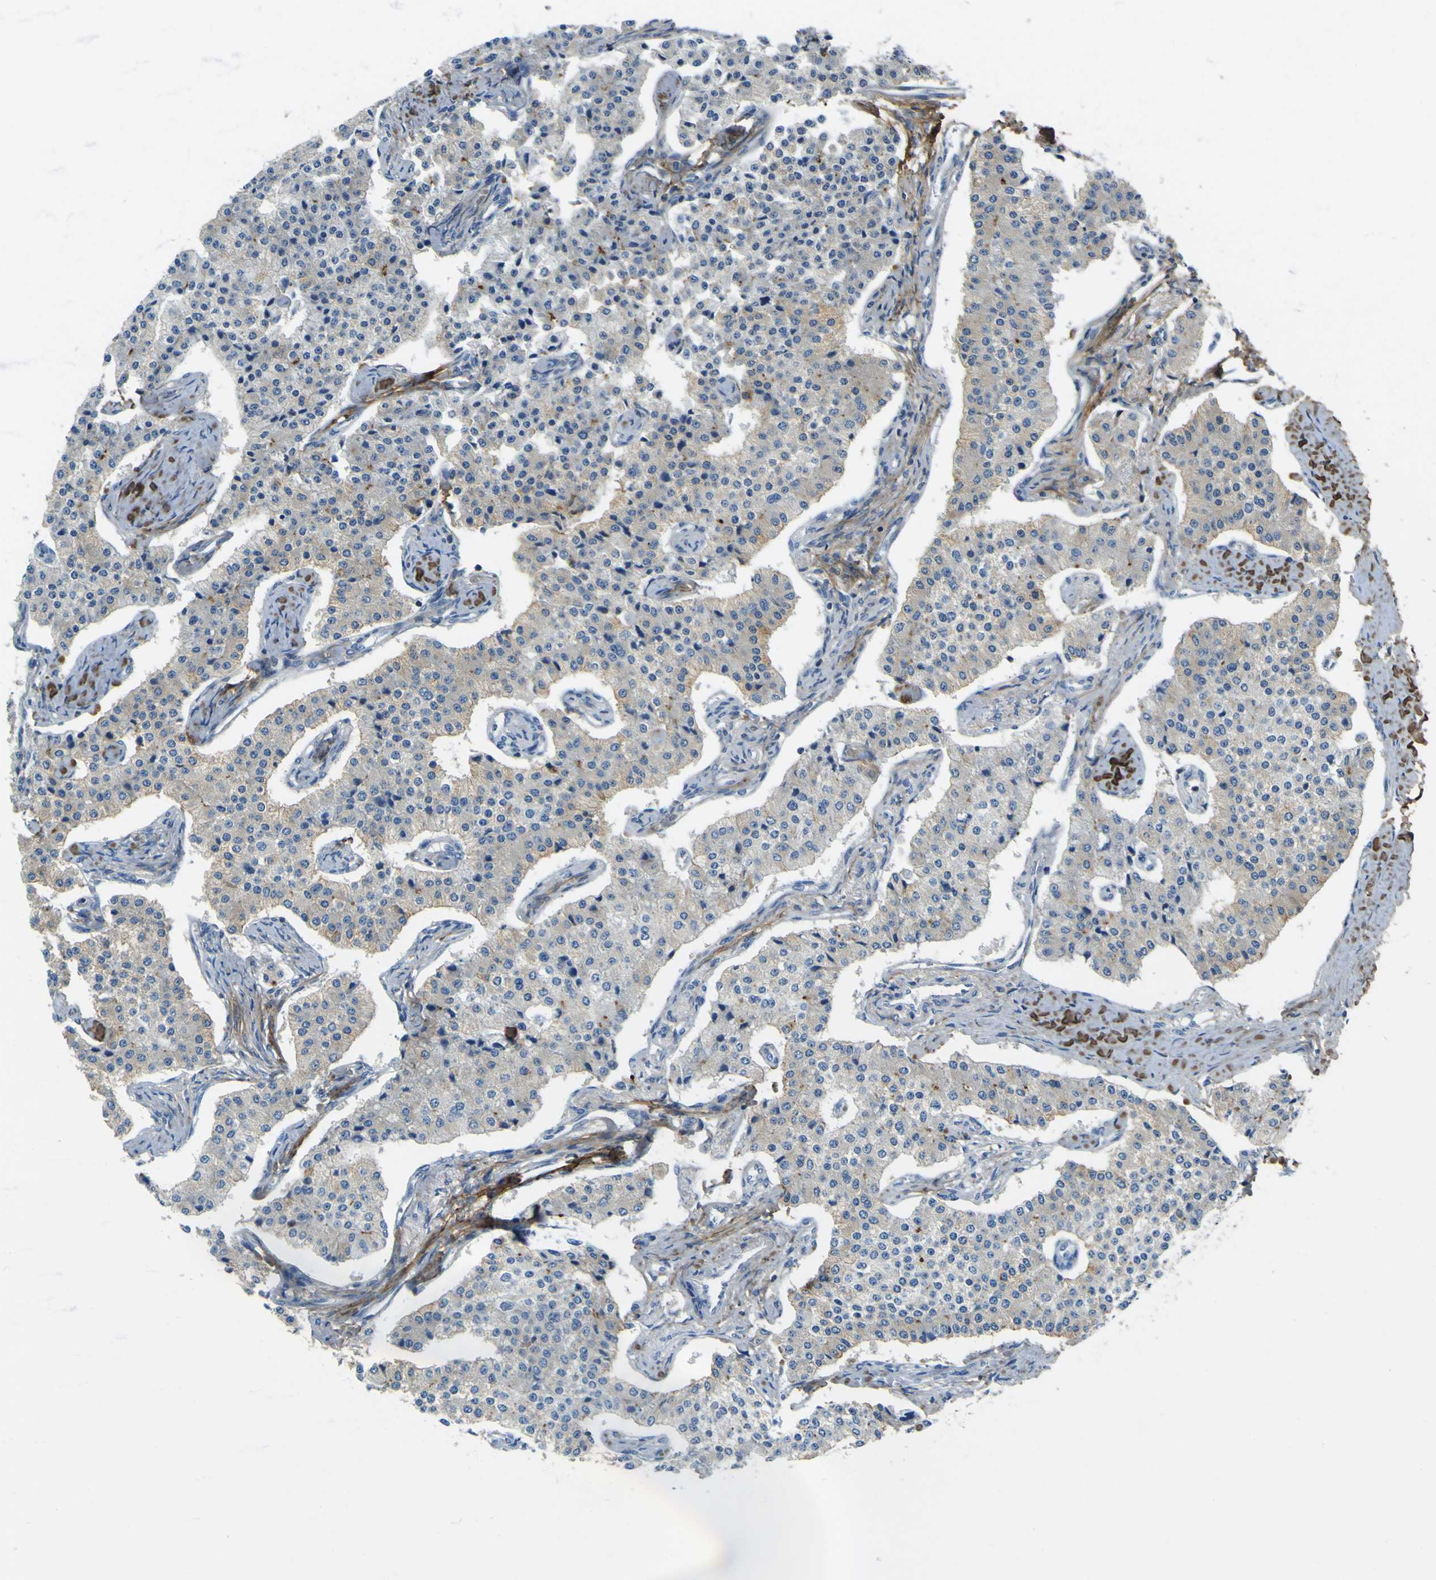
{"staining": {"intensity": "weak", "quantity": "25%-75%", "location": "cytoplasmic/membranous"}, "tissue": "carcinoid", "cell_type": "Tumor cells", "image_type": "cancer", "snomed": [{"axis": "morphology", "description": "Carcinoid, malignant, NOS"}, {"axis": "topography", "description": "Colon"}], "caption": "IHC photomicrograph of carcinoid stained for a protein (brown), which reveals low levels of weak cytoplasmic/membranous staining in about 25%-75% of tumor cells.", "gene": "OGN", "patient": {"sex": "female", "age": 52}}